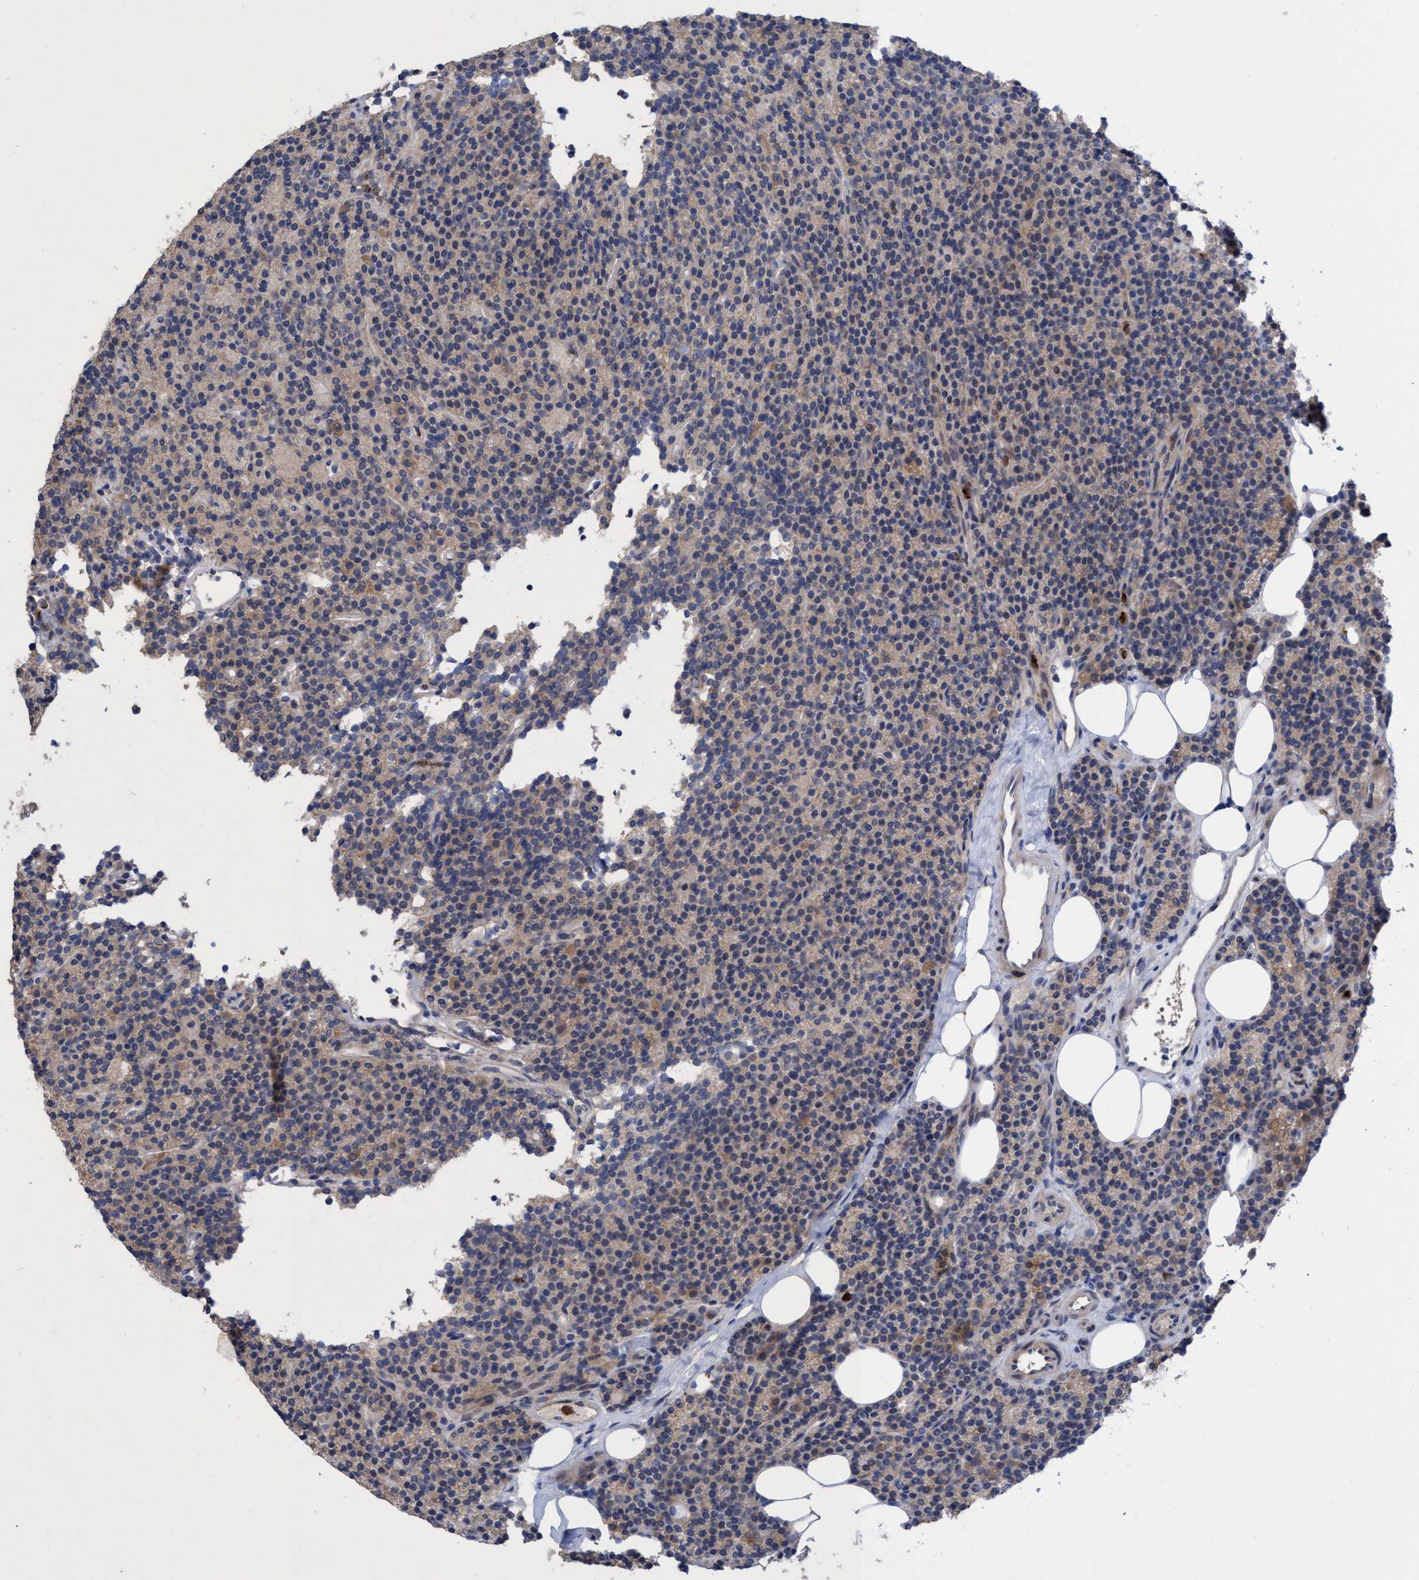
{"staining": {"intensity": "weak", "quantity": "25%-75%", "location": "cytoplasmic/membranous"}, "tissue": "parathyroid gland", "cell_type": "Glandular cells", "image_type": "normal", "snomed": [{"axis": "morphology", "description": "Normal tissue, NOS"}, {"axis": "topography", "description": "Parathyroid gland"}], "caption": "Parathyroid gland stained with IHC shows weak cytoplasmic/membranous staining in approximately 25%-75% of glandular cells. (DAB IHC, brown staining for protein, blue staining for nuclei).", "gene": "SEMA4D", "patient": {"sex": "male", "age": 75}}